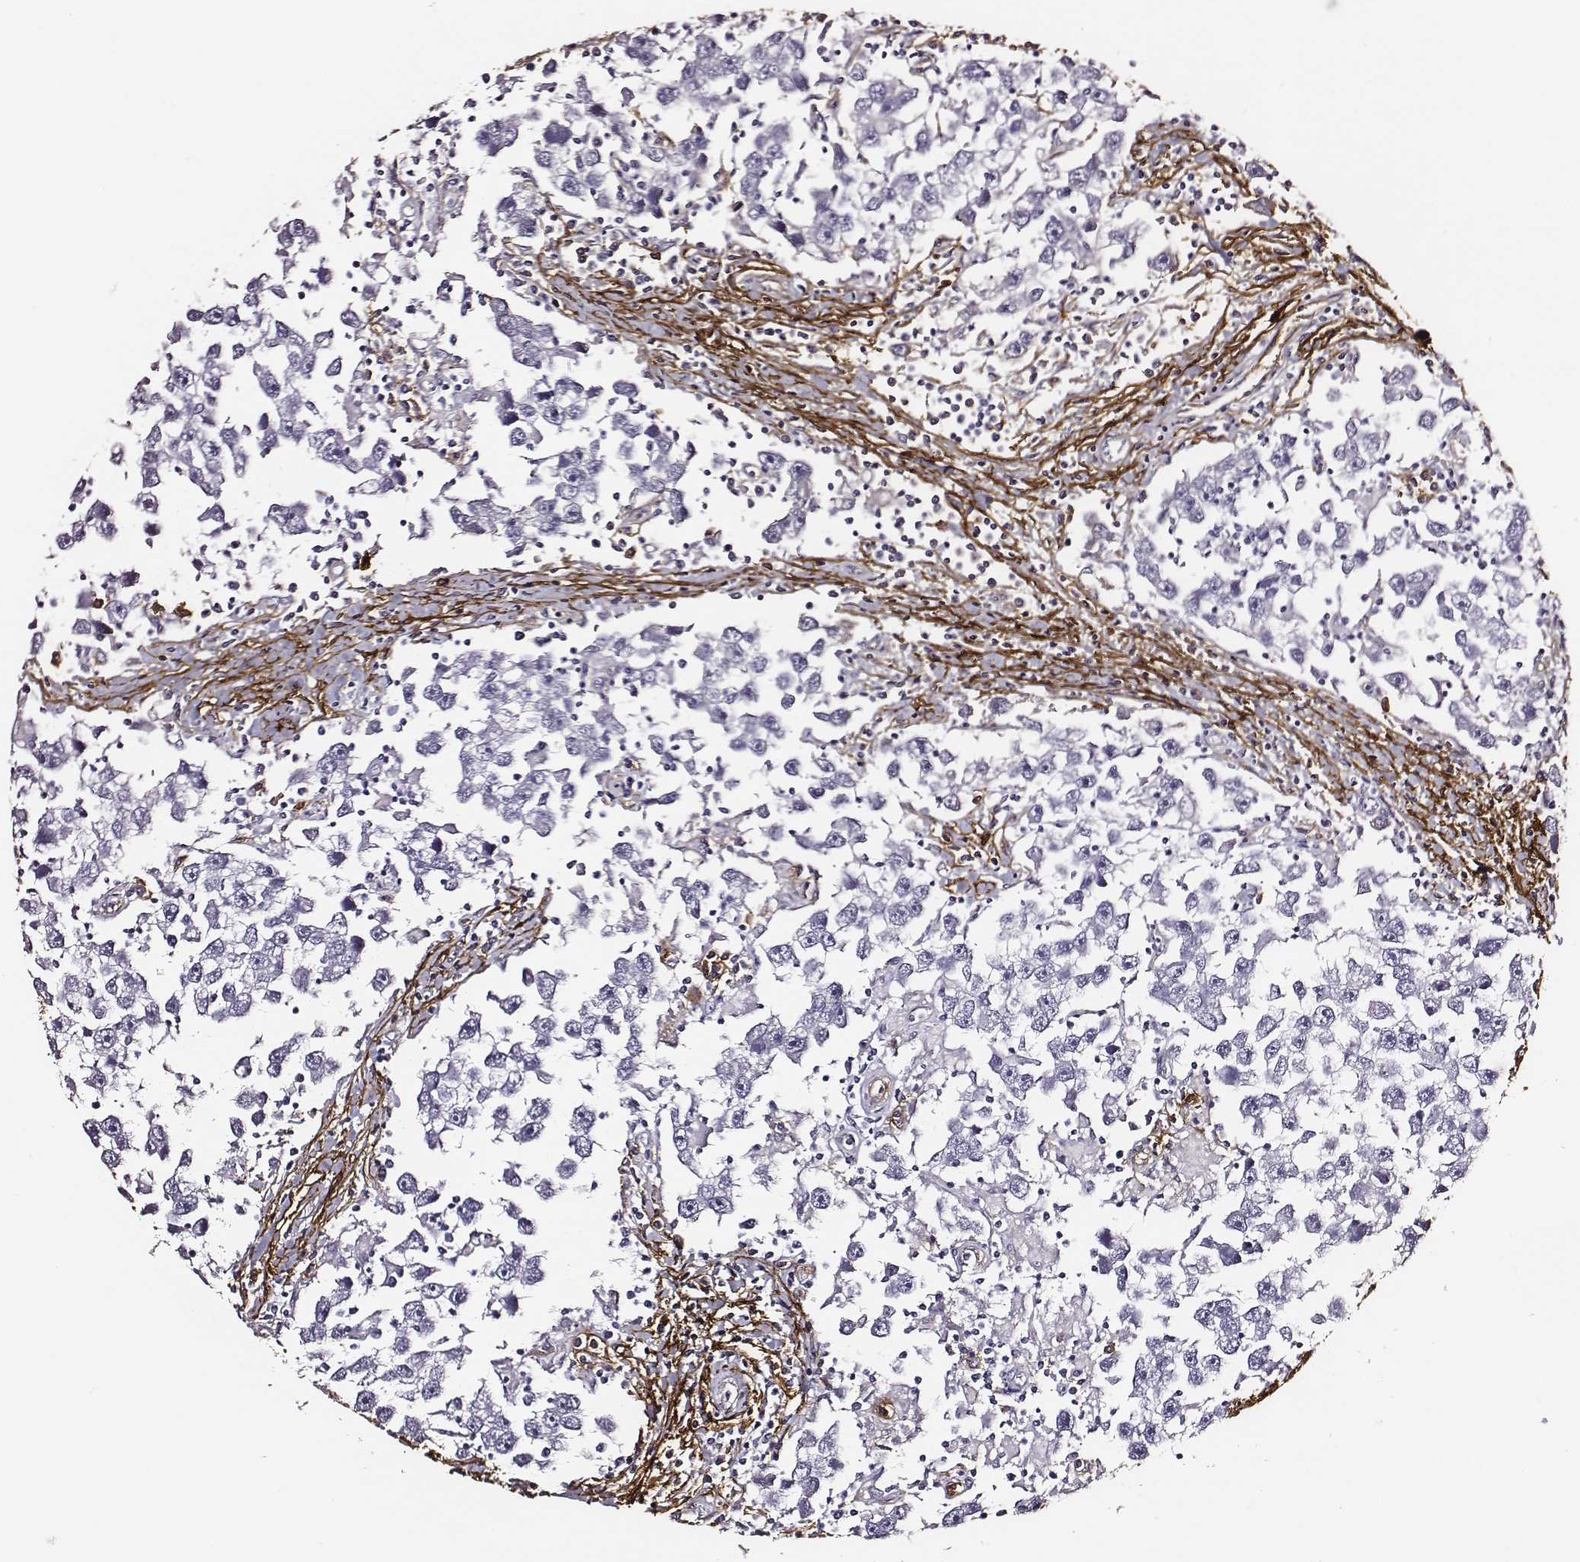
{"staining": {"intensity": "negative", "quantity": "none", "location": "none"}, "tissue": "testis cancer", "cell_type": "Tumor cells", "image_type": "cancer", "snomed": [{"axis": "morphology", "description": "Seminoma, NOS"}, {"axis": "topography", "description": "Testis"}], "caption": "Immunohistochemistry (IHC) micrograph of neoplastic tissue: testis cancer stained with DAB (3,3'-diaminobenzidine) shows no significant protein staining in tumor cells.", "gene": "DPEP1", "patient": {"sex": "male", "age": 30}}